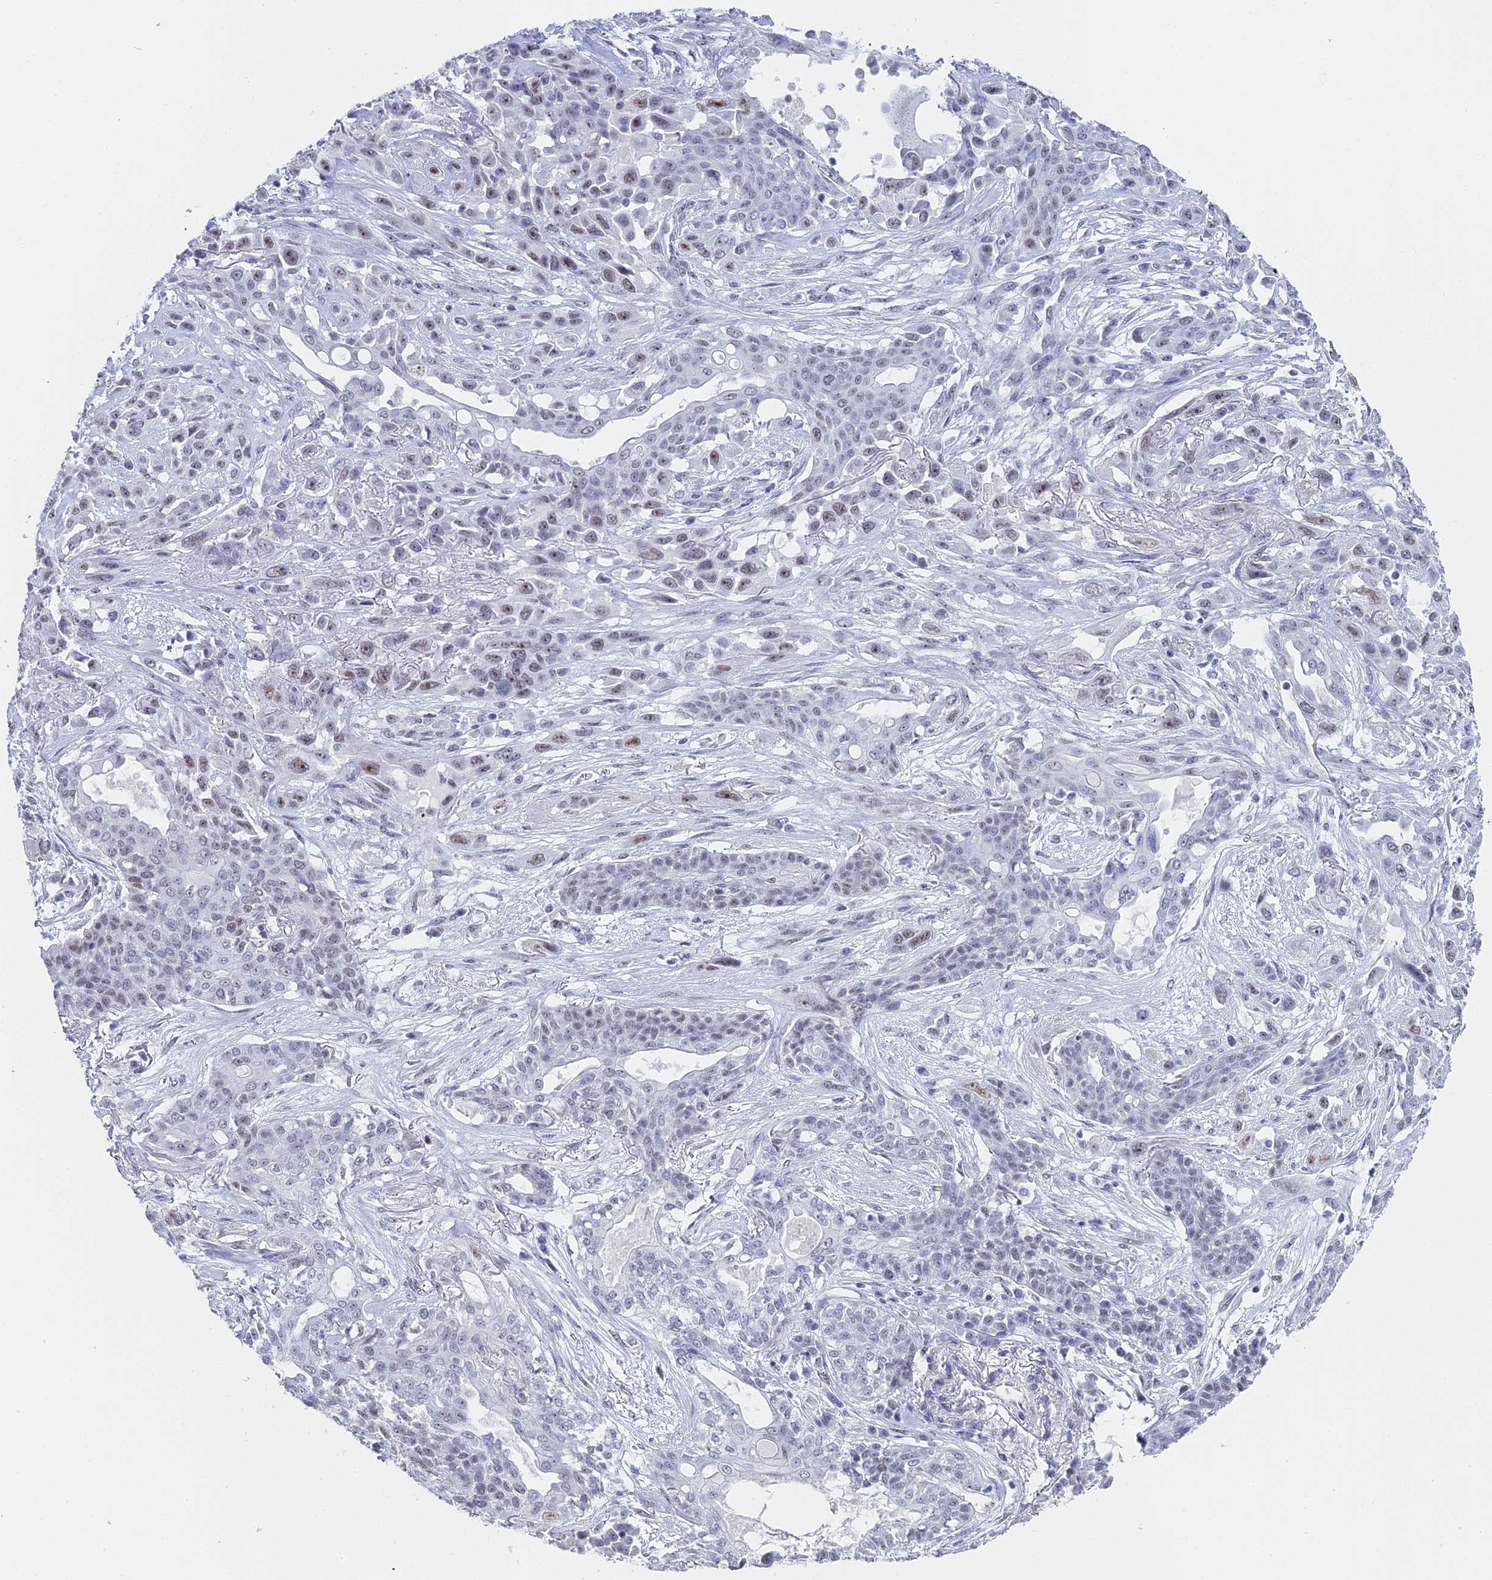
{"staining": {"intensity": "negative", "quantity": "none", "location": "none"}, "tissue": "lung cancer", "cell_type": "Tumor cells", "image_type": "cancer", "snomed": [{"axis": "morphology", "description": "Squamous cell carcinoma, NOS"}, {"axis": "topography", "description": "Lung"}], "caption": "This is a photomicrograph of IHC staining of squamous cell carcinoma (lung), which shows no staining in tumor cells.", "gene": "CD2BP2", "patient": {"sex": "female", "age": 70}}